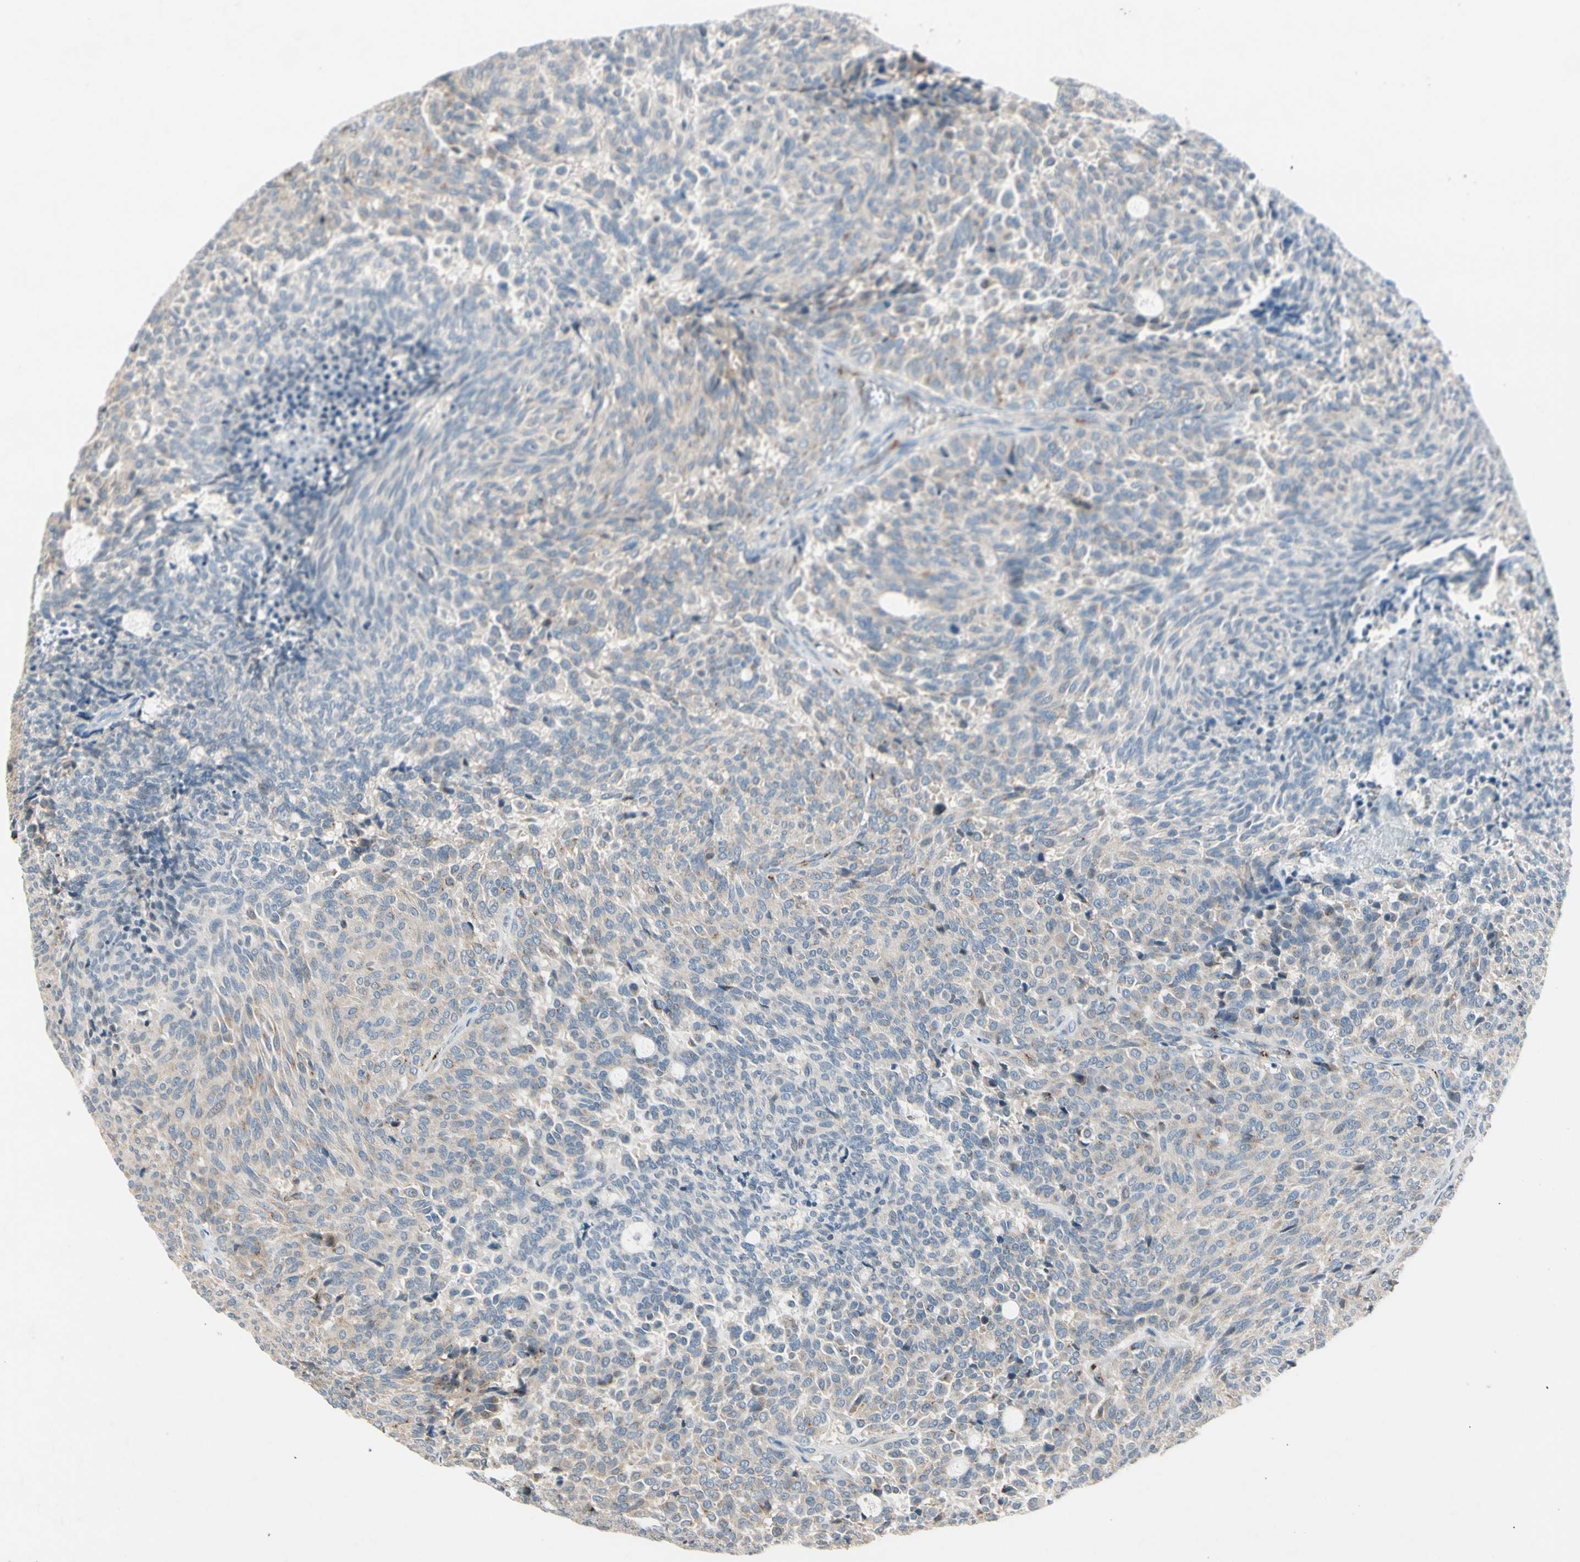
{"staining": {"intensity": "weak", "quantity": "25%-75%", "location": "cytoplasmic/membranous"}, "tissue": "carcinoid", "cell_type": "Tumor cells", "image_type": "cancer", "snomed": [{"axis": "morphology", "description": "Carcinoid, malignant, NOS"}, {"axis": "topography", "description": "Pancreas"}], "caption": "An image of human carcinoid stained for a protein shows weak cytoplasmic/membranous brown staining in tumor cells.", "gene": "MANSC1", "patient": {"sex": "female", "age": 54}}